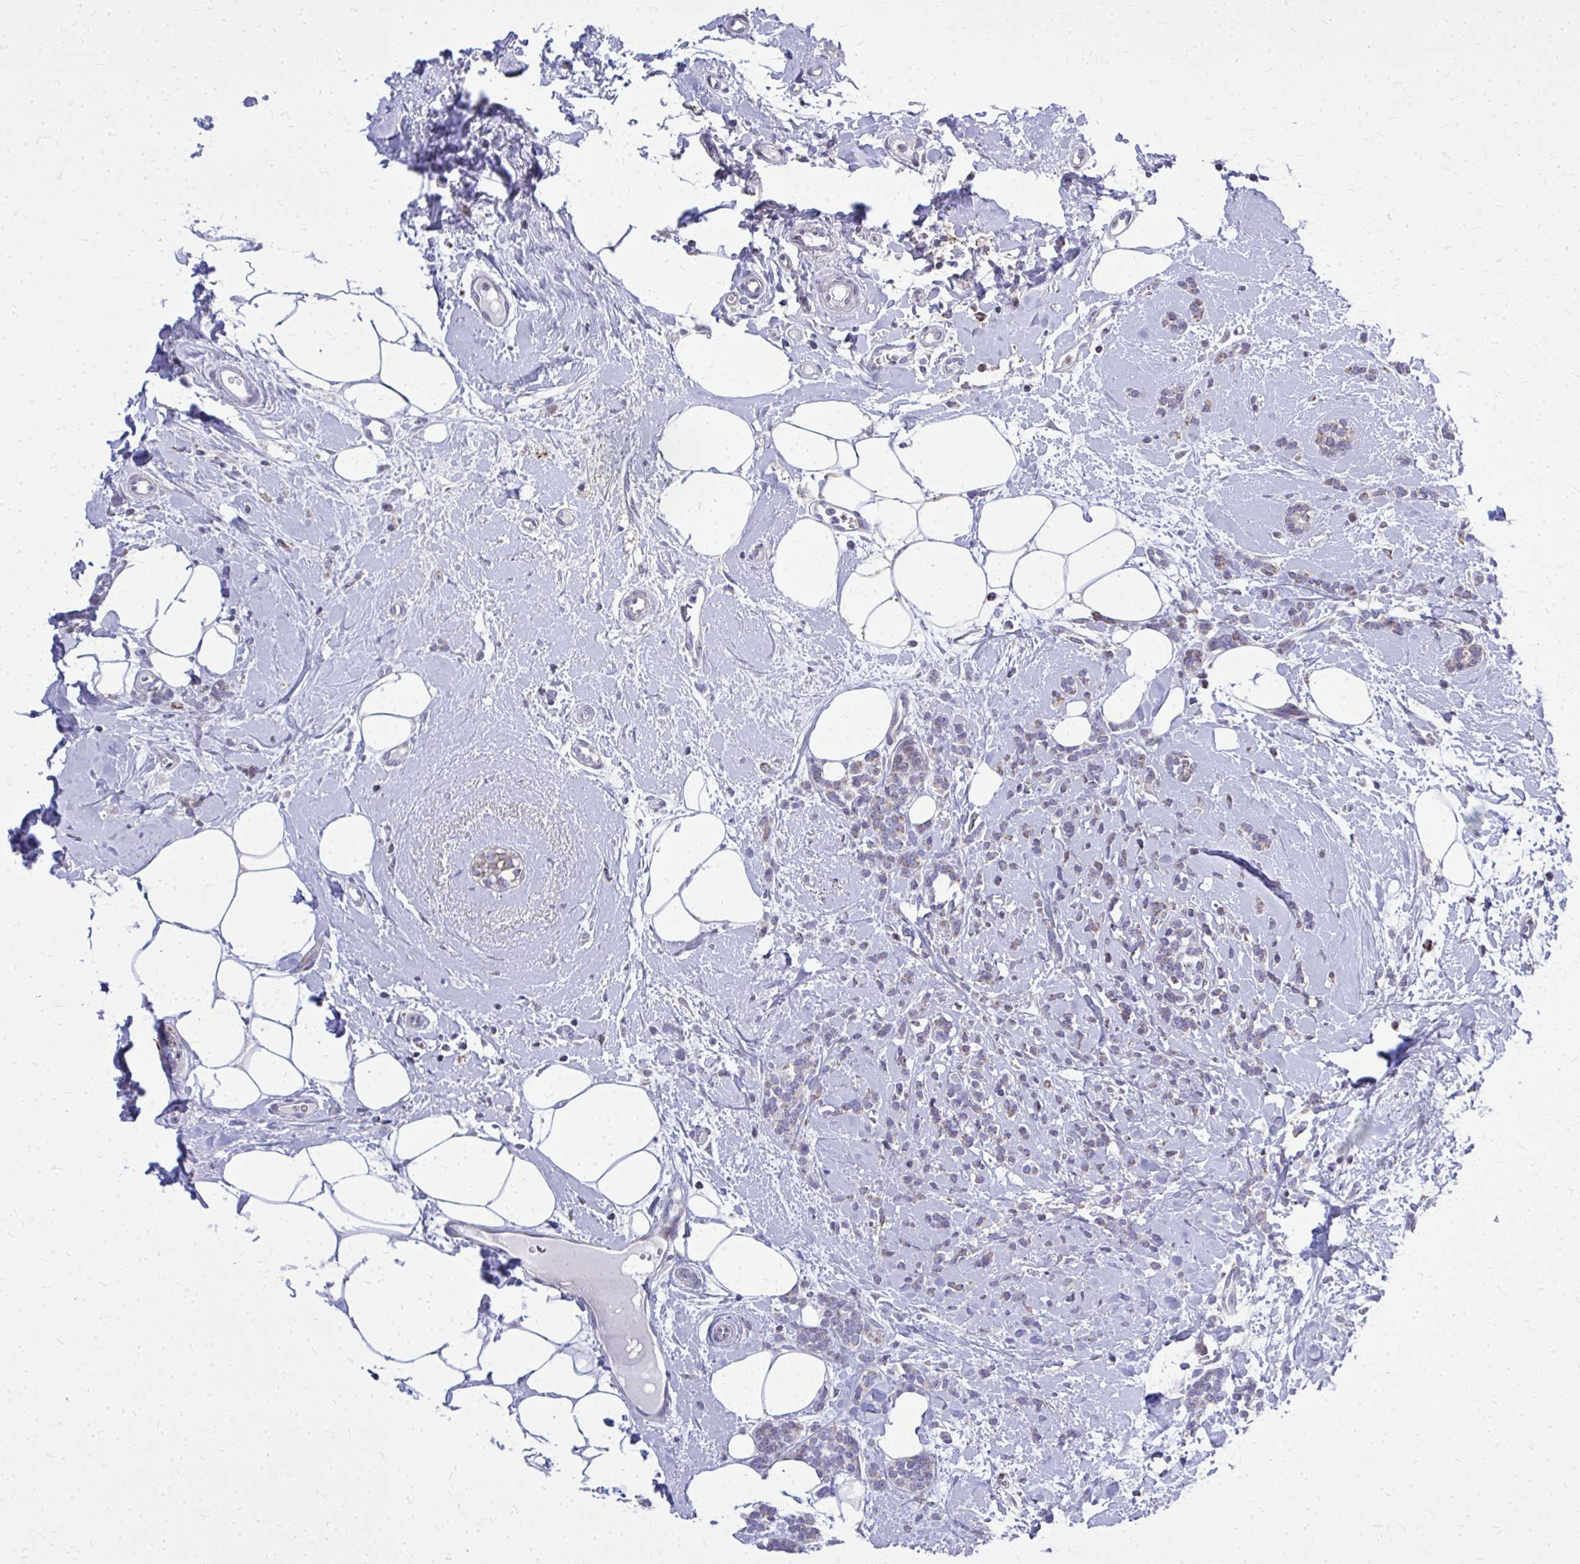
{"staining": {"intensity": "weak", "quantity": ">75%", "location": "cytoplasmic/membranous"}, "tissue": "breast cancer", "cell_type": "Tumor cells", "image_type": "cancer", "snomed": [{"axis": "morphology", "description": "Lobular carcinoma"}, {"axis": "topography", "description": "Breast"}], "caption": "Weak cytoplasmic/membranous protein expression is present in approximately >75% of tumor cells in breast cancer (lobular carcinoma).", "gene": "ZNF362", "patient": {"sex": "female", "age": 59}}